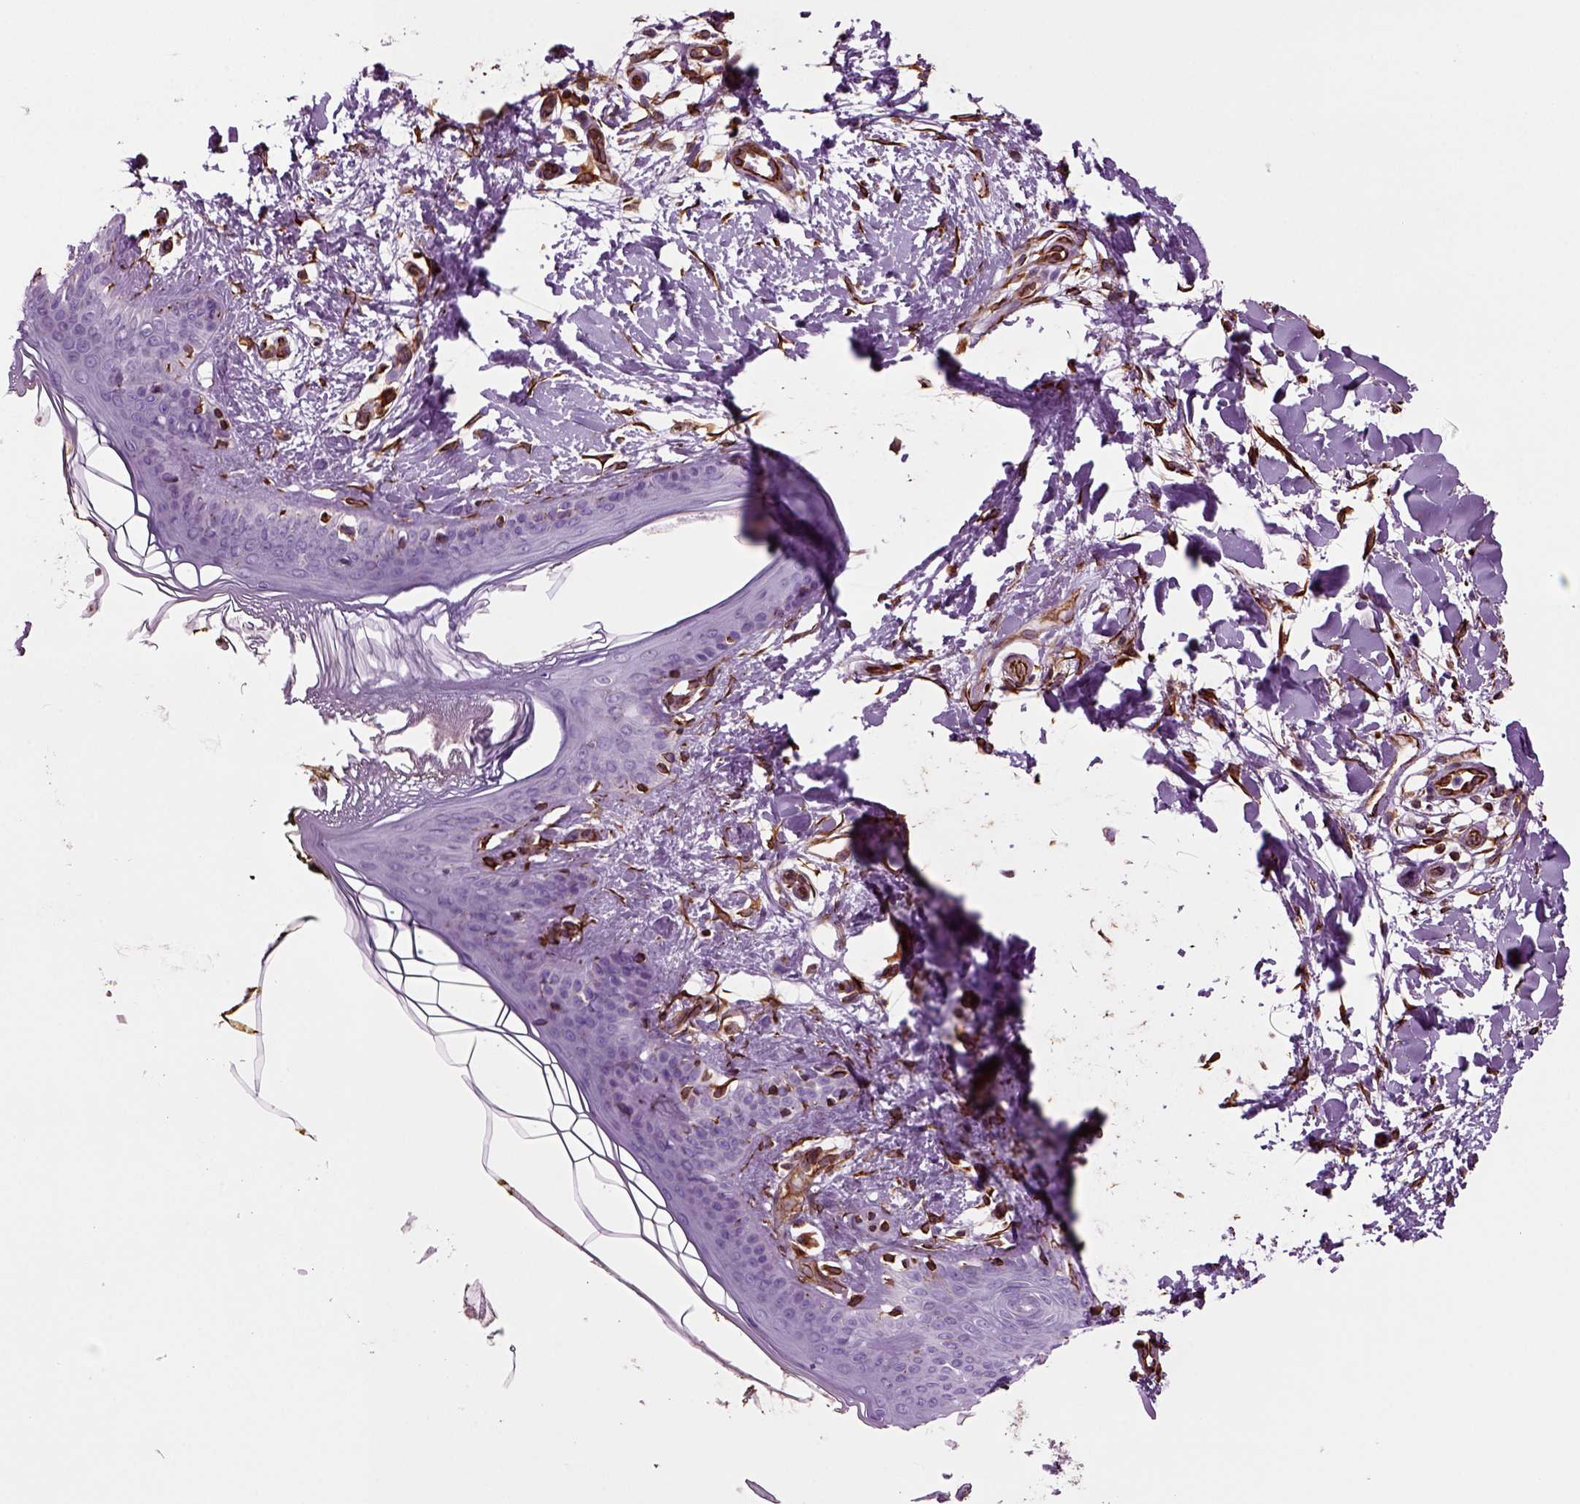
{"staining": {"intensity": "strong", "quantity": ">75%", "location": "cytoplasmic/membranous"}, "tissue": "skin", "cell_type": "Fibroblasts", "image_type": "normal", "snomed": [{"axis": "morphology", "description": "Normal tissue, NOS"}, {"axis": "topography", "description": "Skin"}], "caption": "Unremarkable skin shows strong cytoplasmic/membranous positivity in about >75% of fibroblasts (IHC, brightfield microscopy, high magnification)..", "gene": "ACER3", "patient": {"sex": "female", "age": 34}}